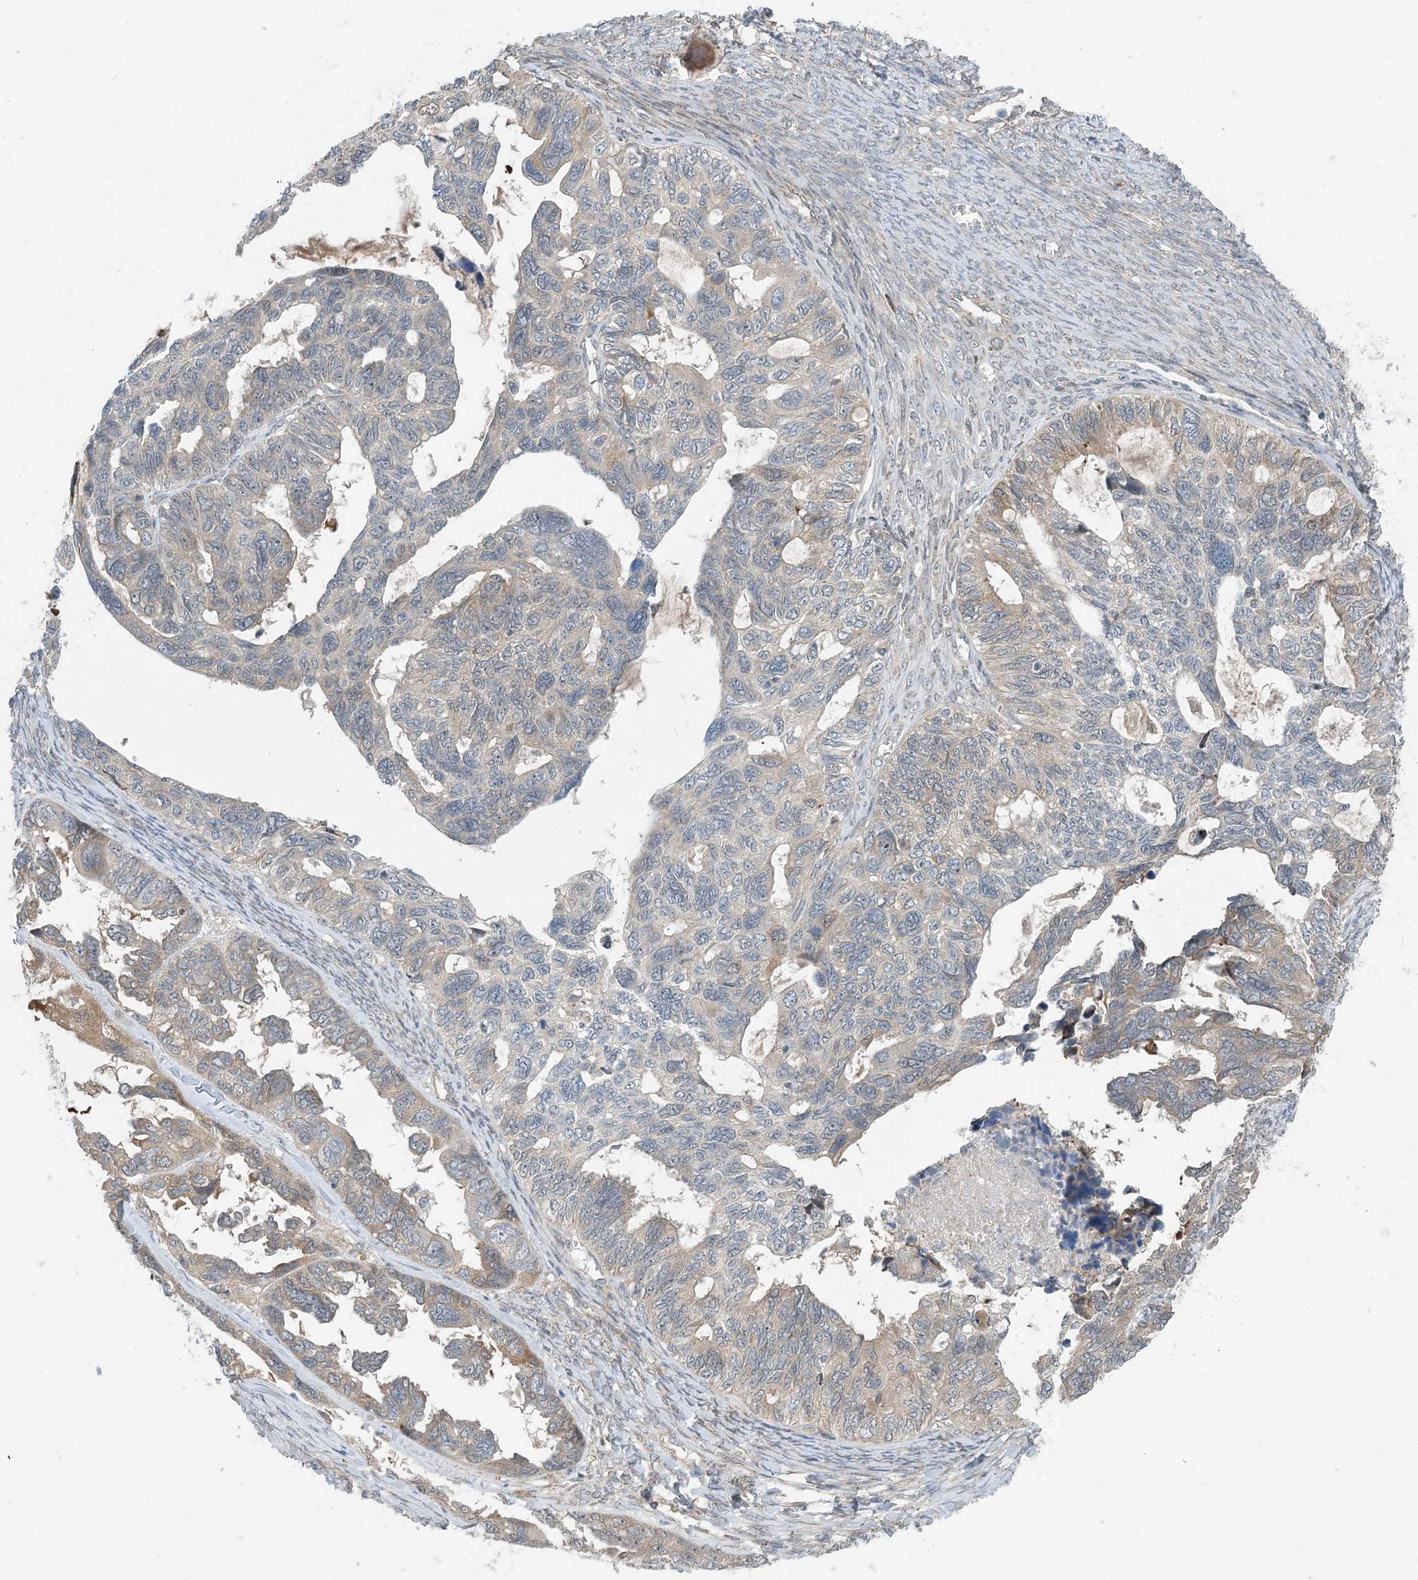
{"staining": {"intensity": "weak", "quantity": "25%-75%", "location": "cytoplasmic/membranous"}, "tissue": "ovarian cancer", "cell_type": "Tumor cells", "image_type": "cancer", "snomed": [{"axis": "morphology", "description": "Cystadenocarcinoma, serous, NOS"}, {"axis": "topography", "description": "Ovary"}], "caption": "Weak cytoplasmic/membranous positivity for a protein is seen in about 25%-75% of tumor cells of ovarian cancer (serous cystadenocarcinoma) using immunohistochemistry (IHC).", "gene": "PHOSPHO2", "patient": {"sex": "female", "age": 79}}